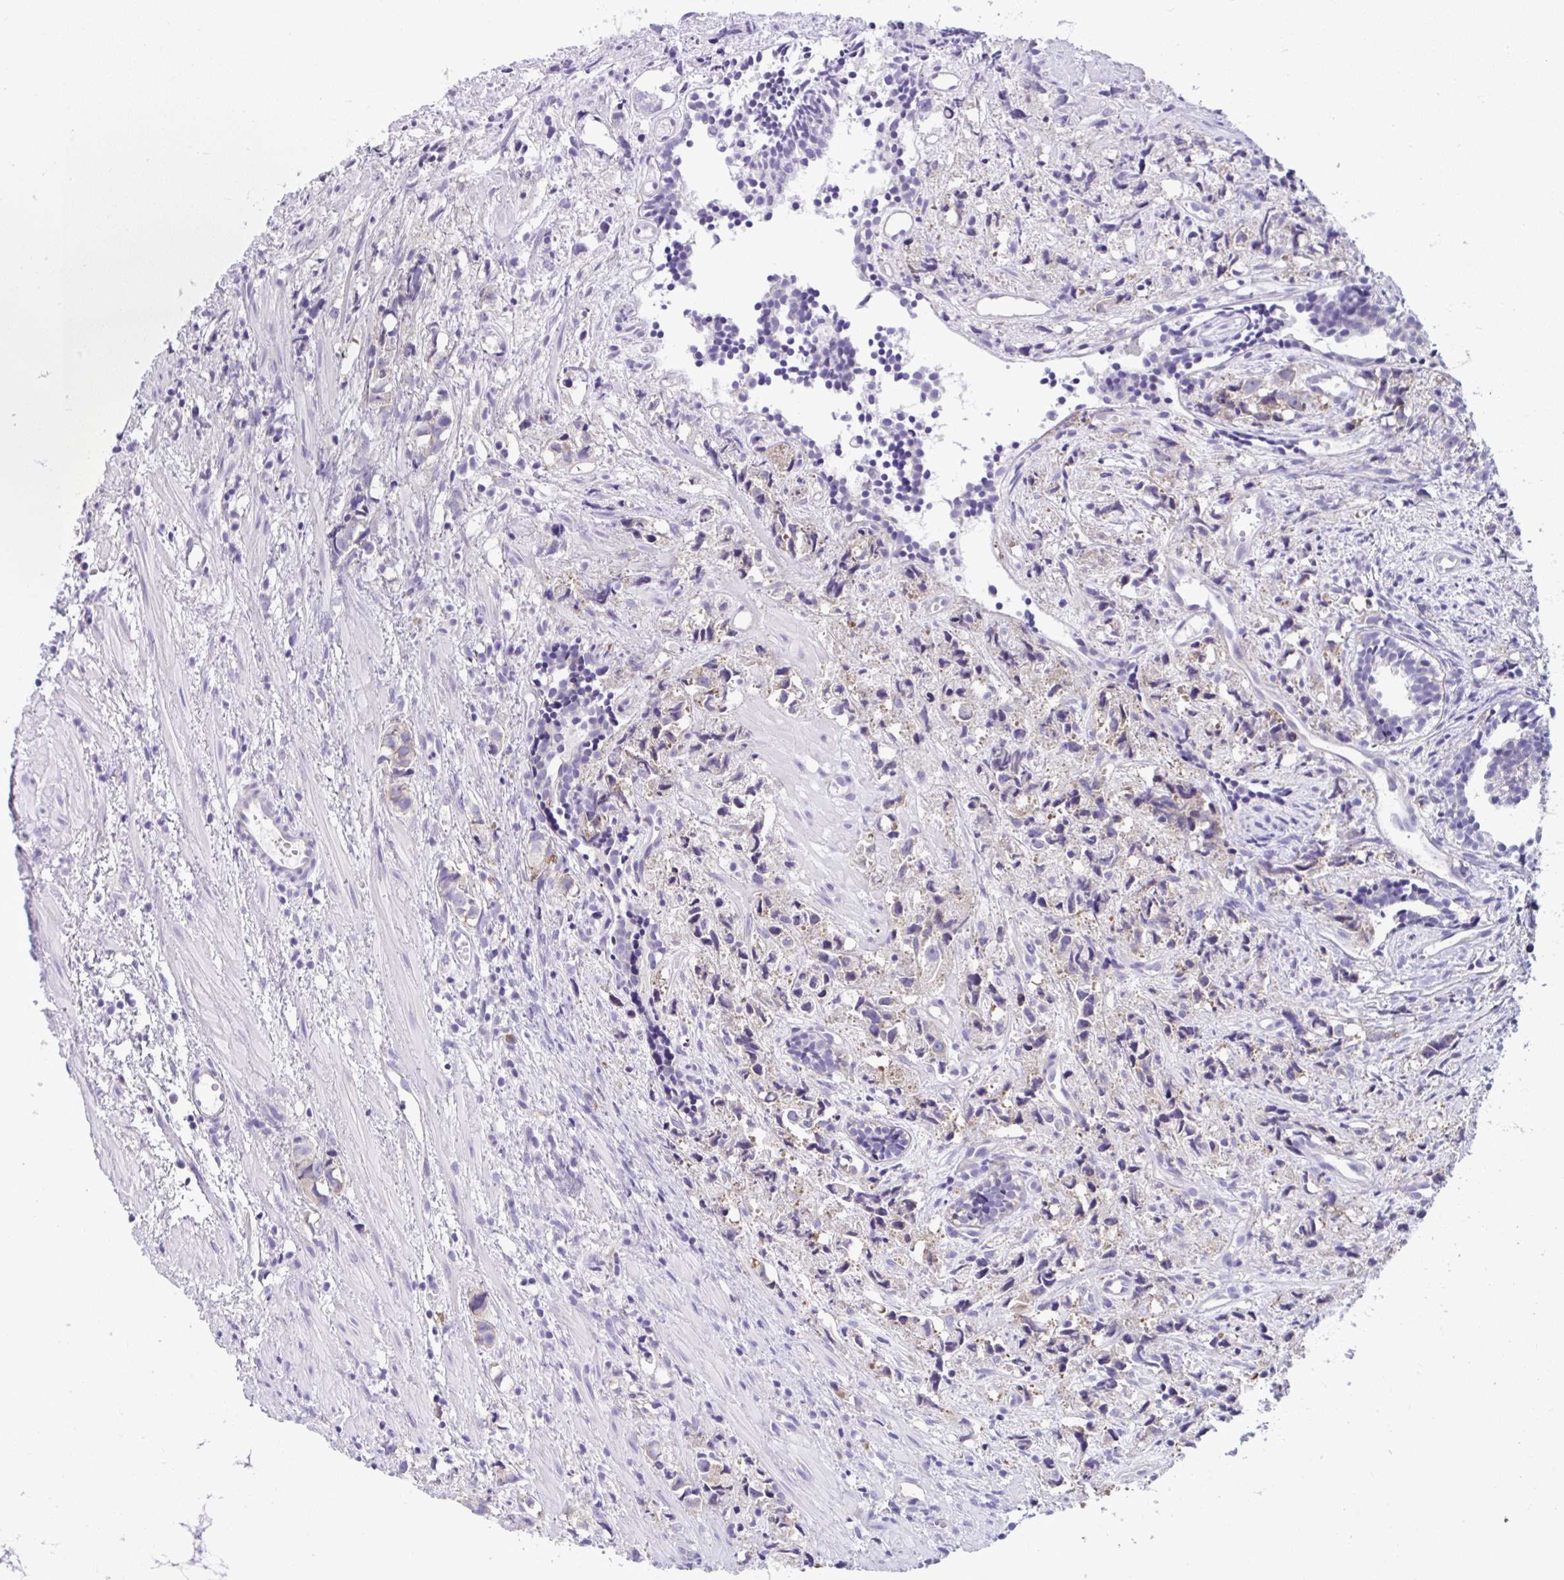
{"staining": {"intensity": "negative", "quantity": "none", "location": "none"}, "tissue": "prostate cancer", "cell_type": "Tumor cells", "image_type": "cancer", "snomed": [{"axis": "morphology", "description": "Adenocarcinoma, High grade"}, {"axis": "topography", "description": "Prostate"}], "caption": "The micrograph demonstrates no staining of tumor cells in prostate cancer (high-grade adenocarcinoma).", "gene": "RPL7", "patient": {"sex": "male", "age": 58}}